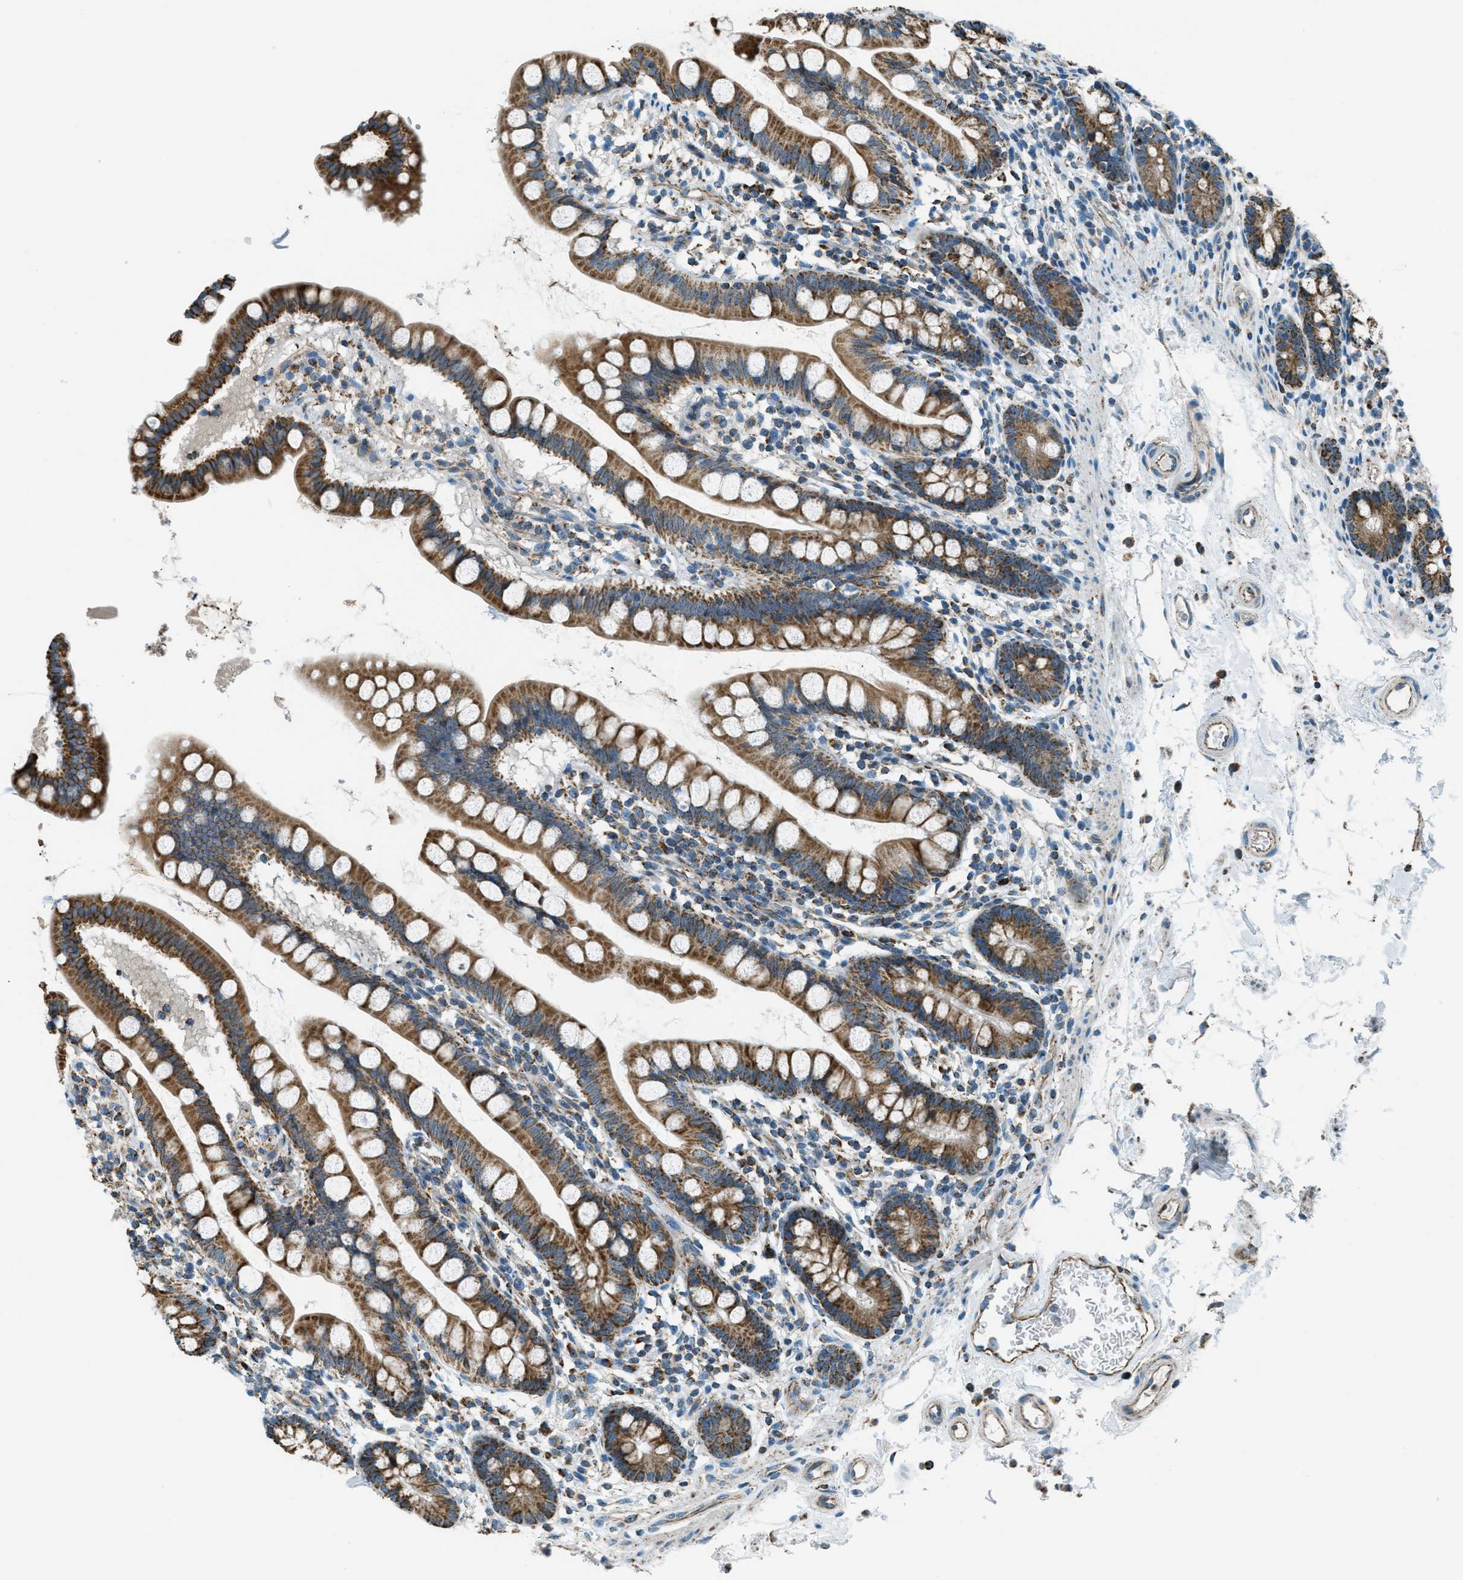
{"staining": {"intensity": "moderate", "quantity": ">75%", "location": "cytoplasmic/membranous"}, "tissue": "small intestine", "cell_type": "Glandular cells", "image_type": "normal", "snomed": [{"axis": "morphology", "description": "Normal tissue, NOS"}, {"axis": "topography", "description": "Small intestine"}], "caption": "The photomicrograph demonstrates a brown stain indicating the presence of a protein in the cytoplasmic/membranous of glandular cells in small intestine.", "gene": "CHST15", "patient": {"sex": "female", "age": 84}}